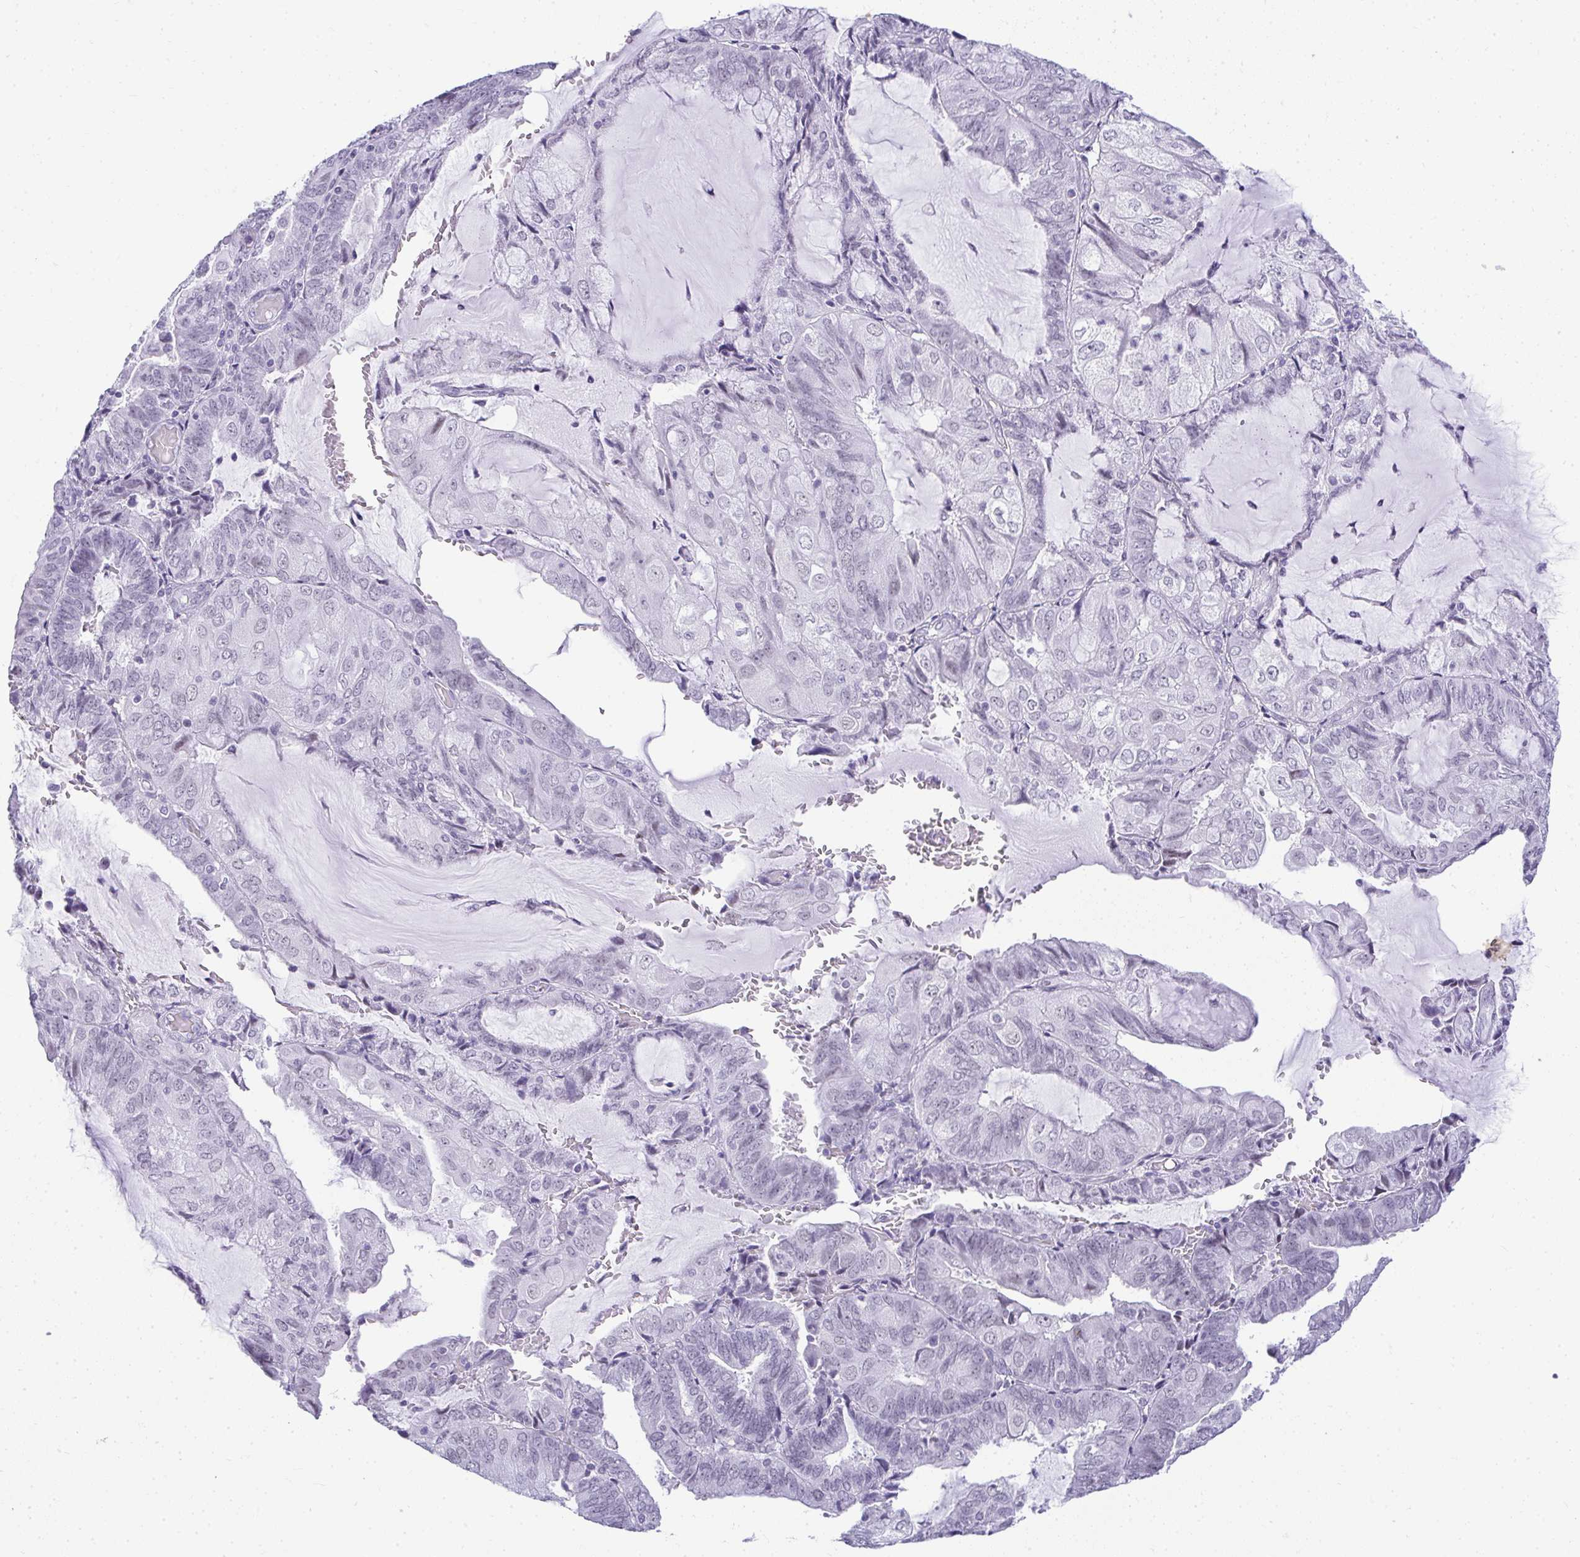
{"staining": {"intensity": "negative", "quantity": "none", "location": "none"}, "tissue": "endometrial cancer", "cell_type": "Tumor cells", "image_type": "cancer", "snomed": [{"axis": "morphology", "description": "Adenocarcinoma, NOS"}, {"axis": "topography", "description": "Endometrium"}], "caption": "There is no significant expression in tumor cells of endometrial cancer (adenocarcinoma).", "gene": "PLA2G1B", "patient": {"sex": "female", "age": 81}}